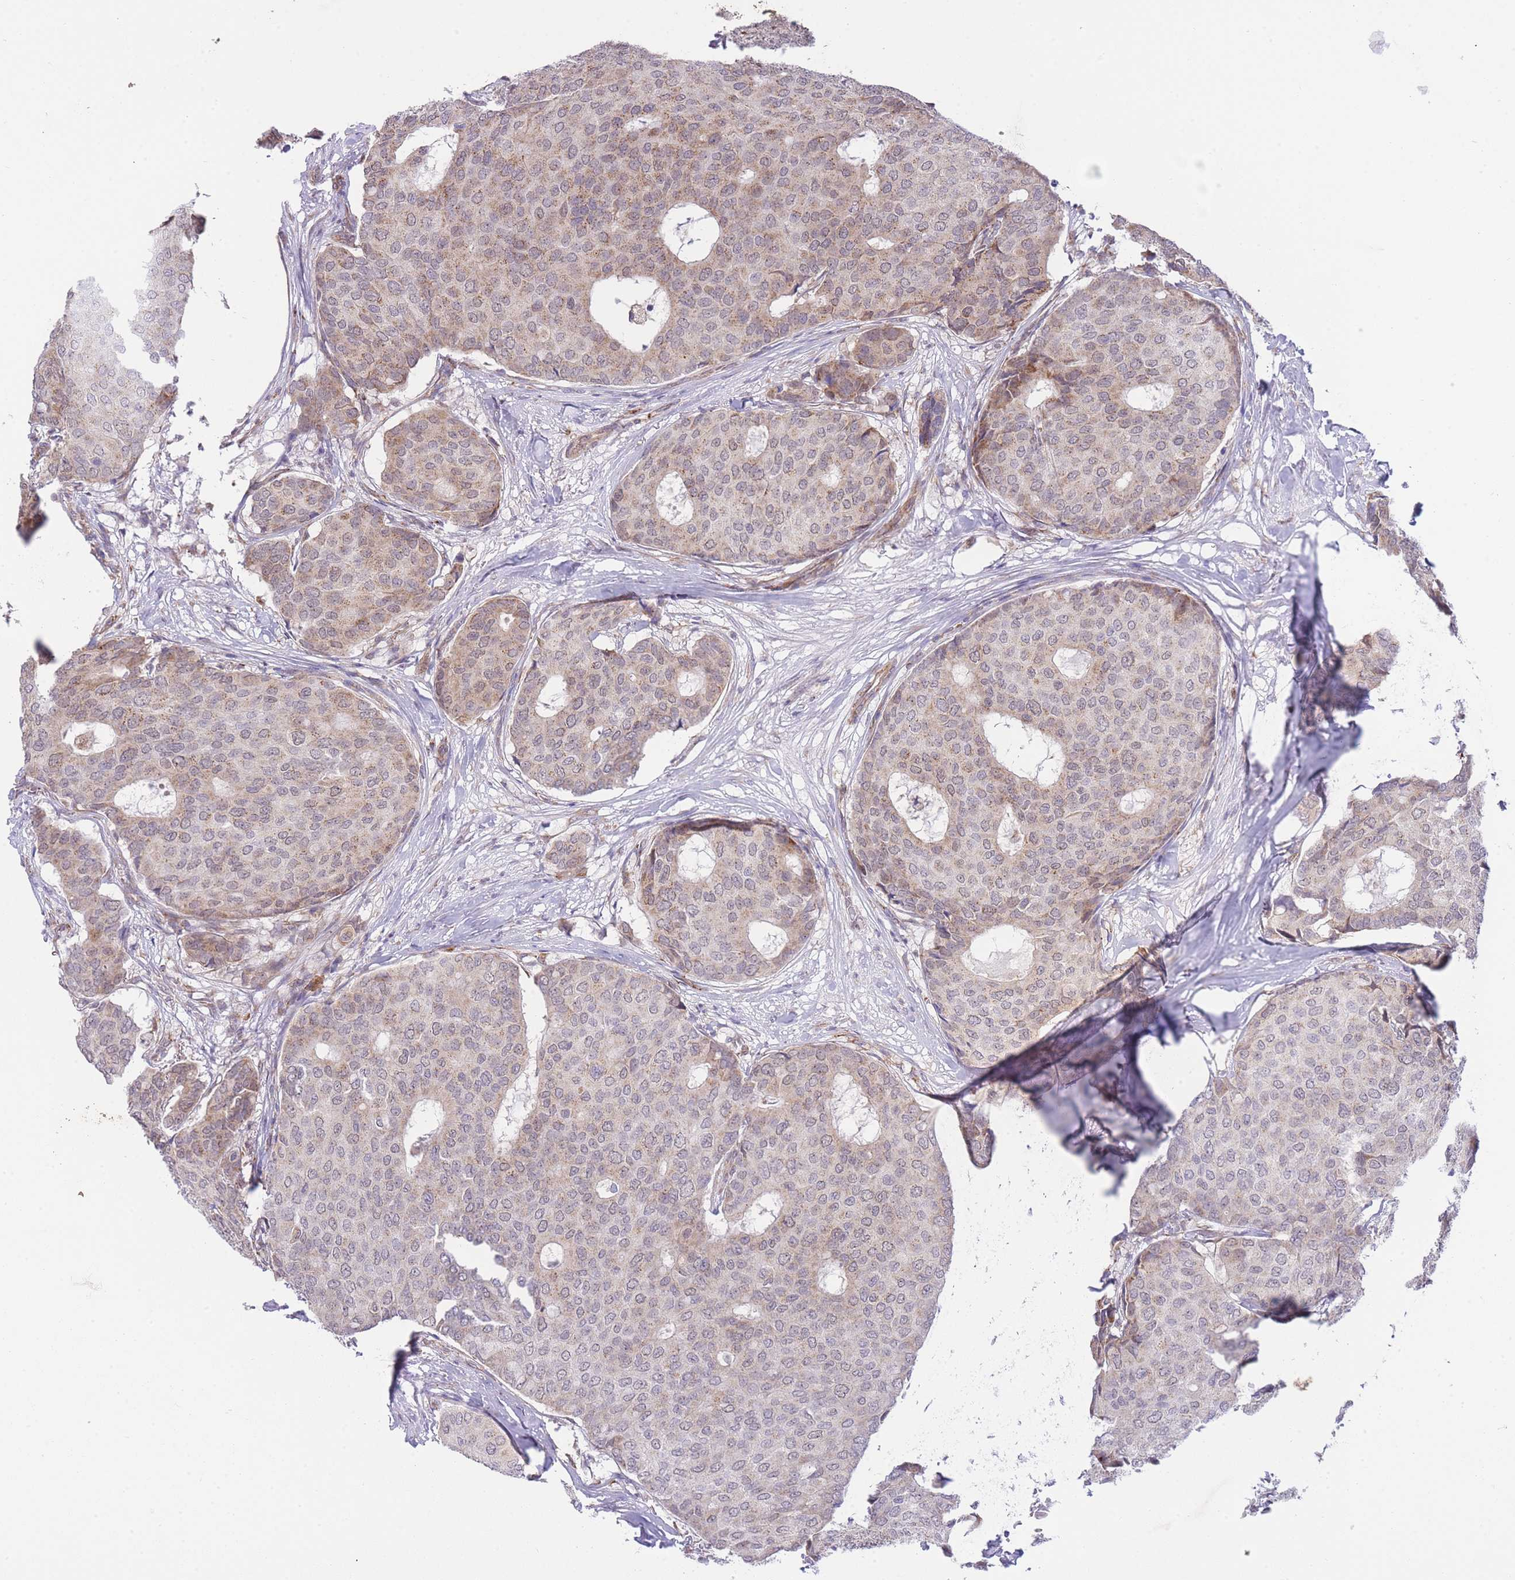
{"staining": {"intensity": "weak", "quantity": "25%-75%", "location": "cytoplasmic/membranous,nuclear"}, "tissue": "breast cancer", "cell_type": "Tumor cells", "image_type": "cancer", "snomed": [{"axis": "morphology", "description": "Duct carcinoma"}, {"axis": "topography", "description": "Breast"}], "caption": "This image exhibits immunohistochemistry (IHC) staining of human breast cancer (invasive ductal carcinoma), with low weak cytoplasmic/membranous and nuclear staining in about 25%-75% of tumor cells.", "gene": "EXOSC8", "patient": {"sex": "female", "age": 75}}